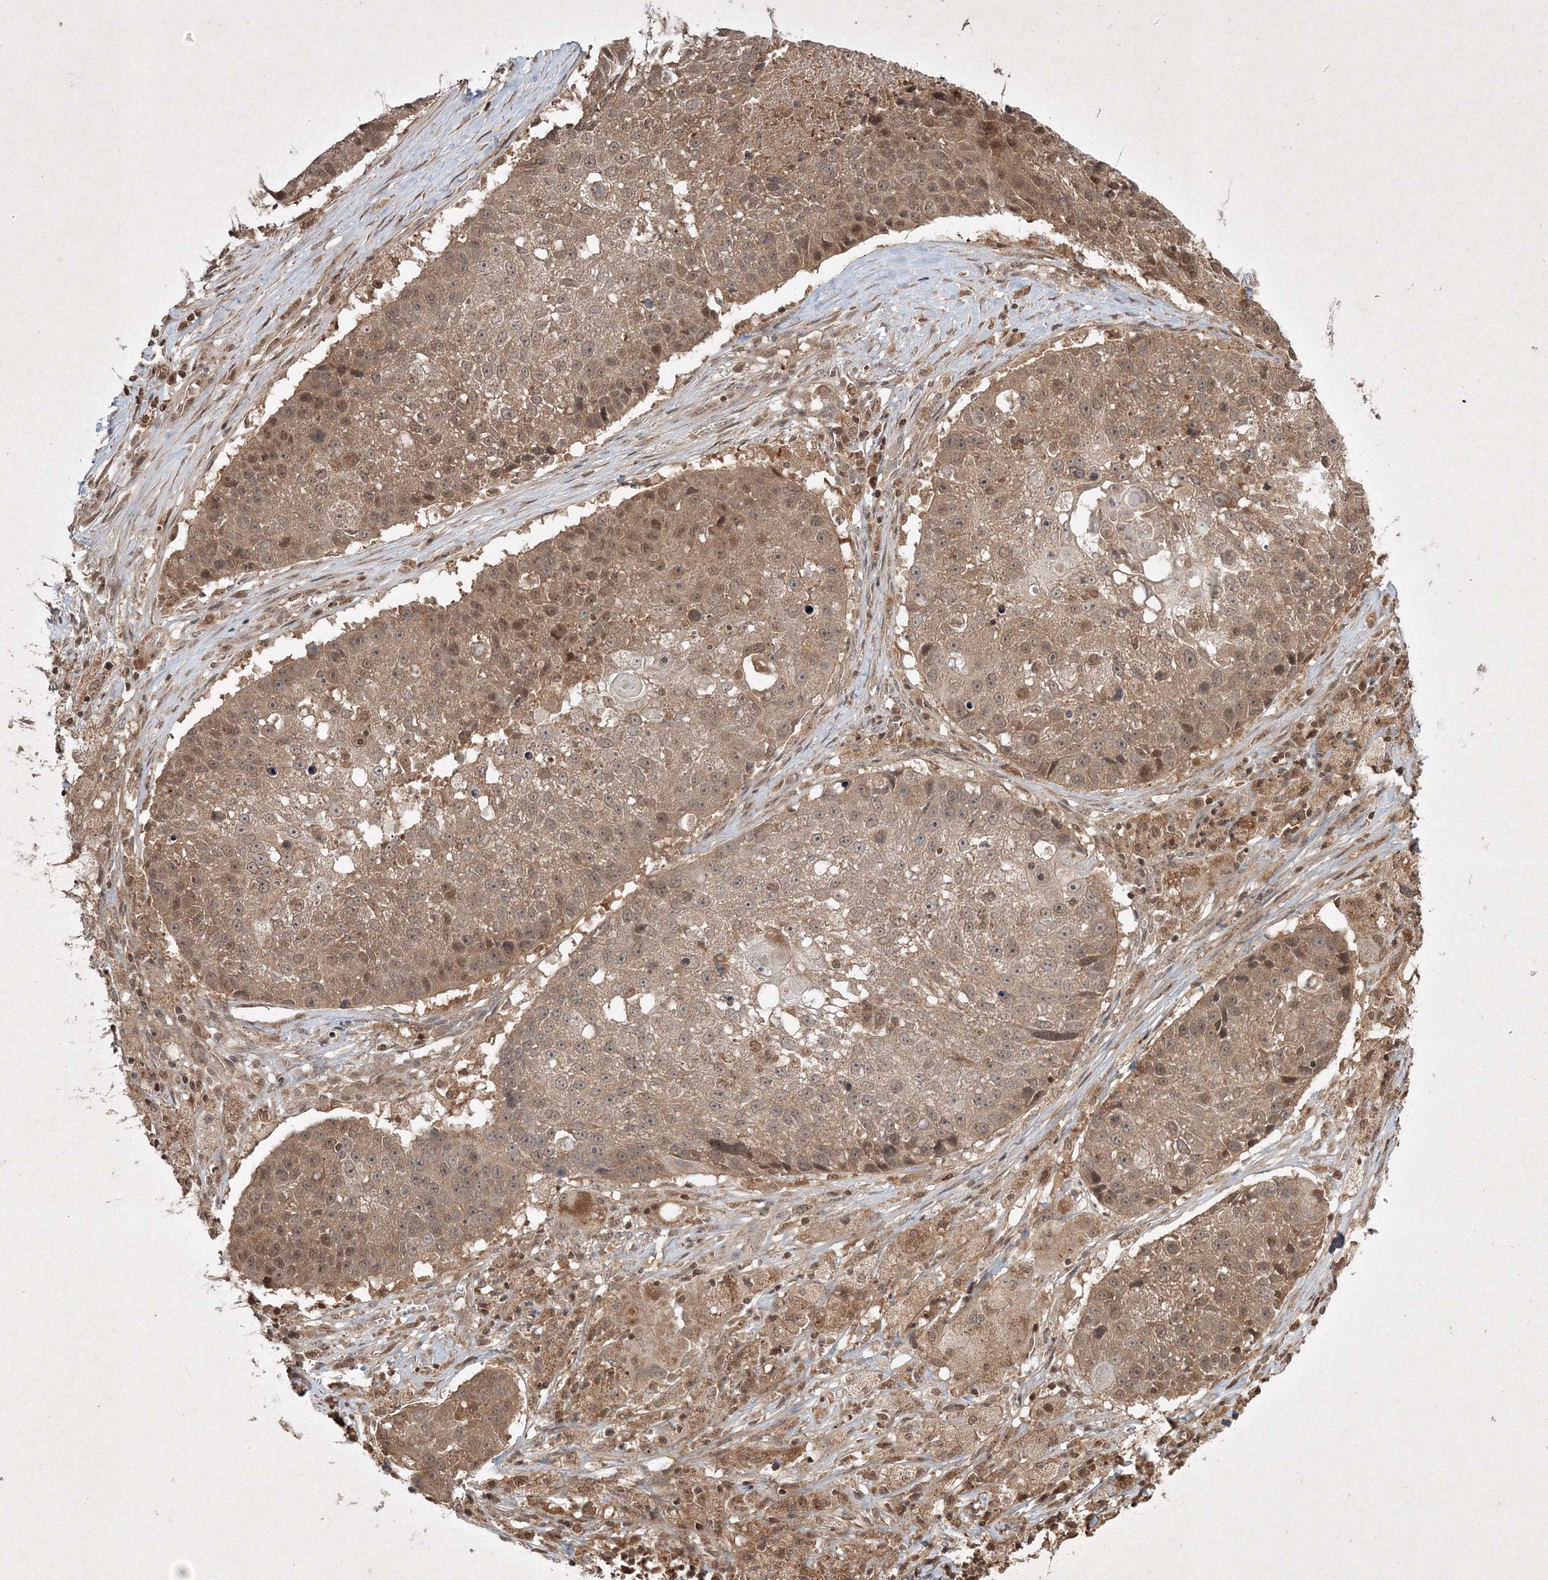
{"staining": {"intensity": "moderate", "quantity": ">75%", "location": "cytoplasmic/membranous,nuclear"}, "tissue": "lung cancer", "cell_type": "Tumor cells", "image_type": "cancer", "snomed": [{"axis": "morphology", "description": "Squamous cell carcinoma, NOS"}, {"axis": "topography", "description": "Lung"}], "caption": "Human squamous cell carcinoma (lung) stained with a brown dye demonstrates moderate cytoplasmic/membranous and nuclear positive positivity in approximately >75% of tumor cells.", "gene": "PLTP", "patient": {"sex": "male", "age": 61}}